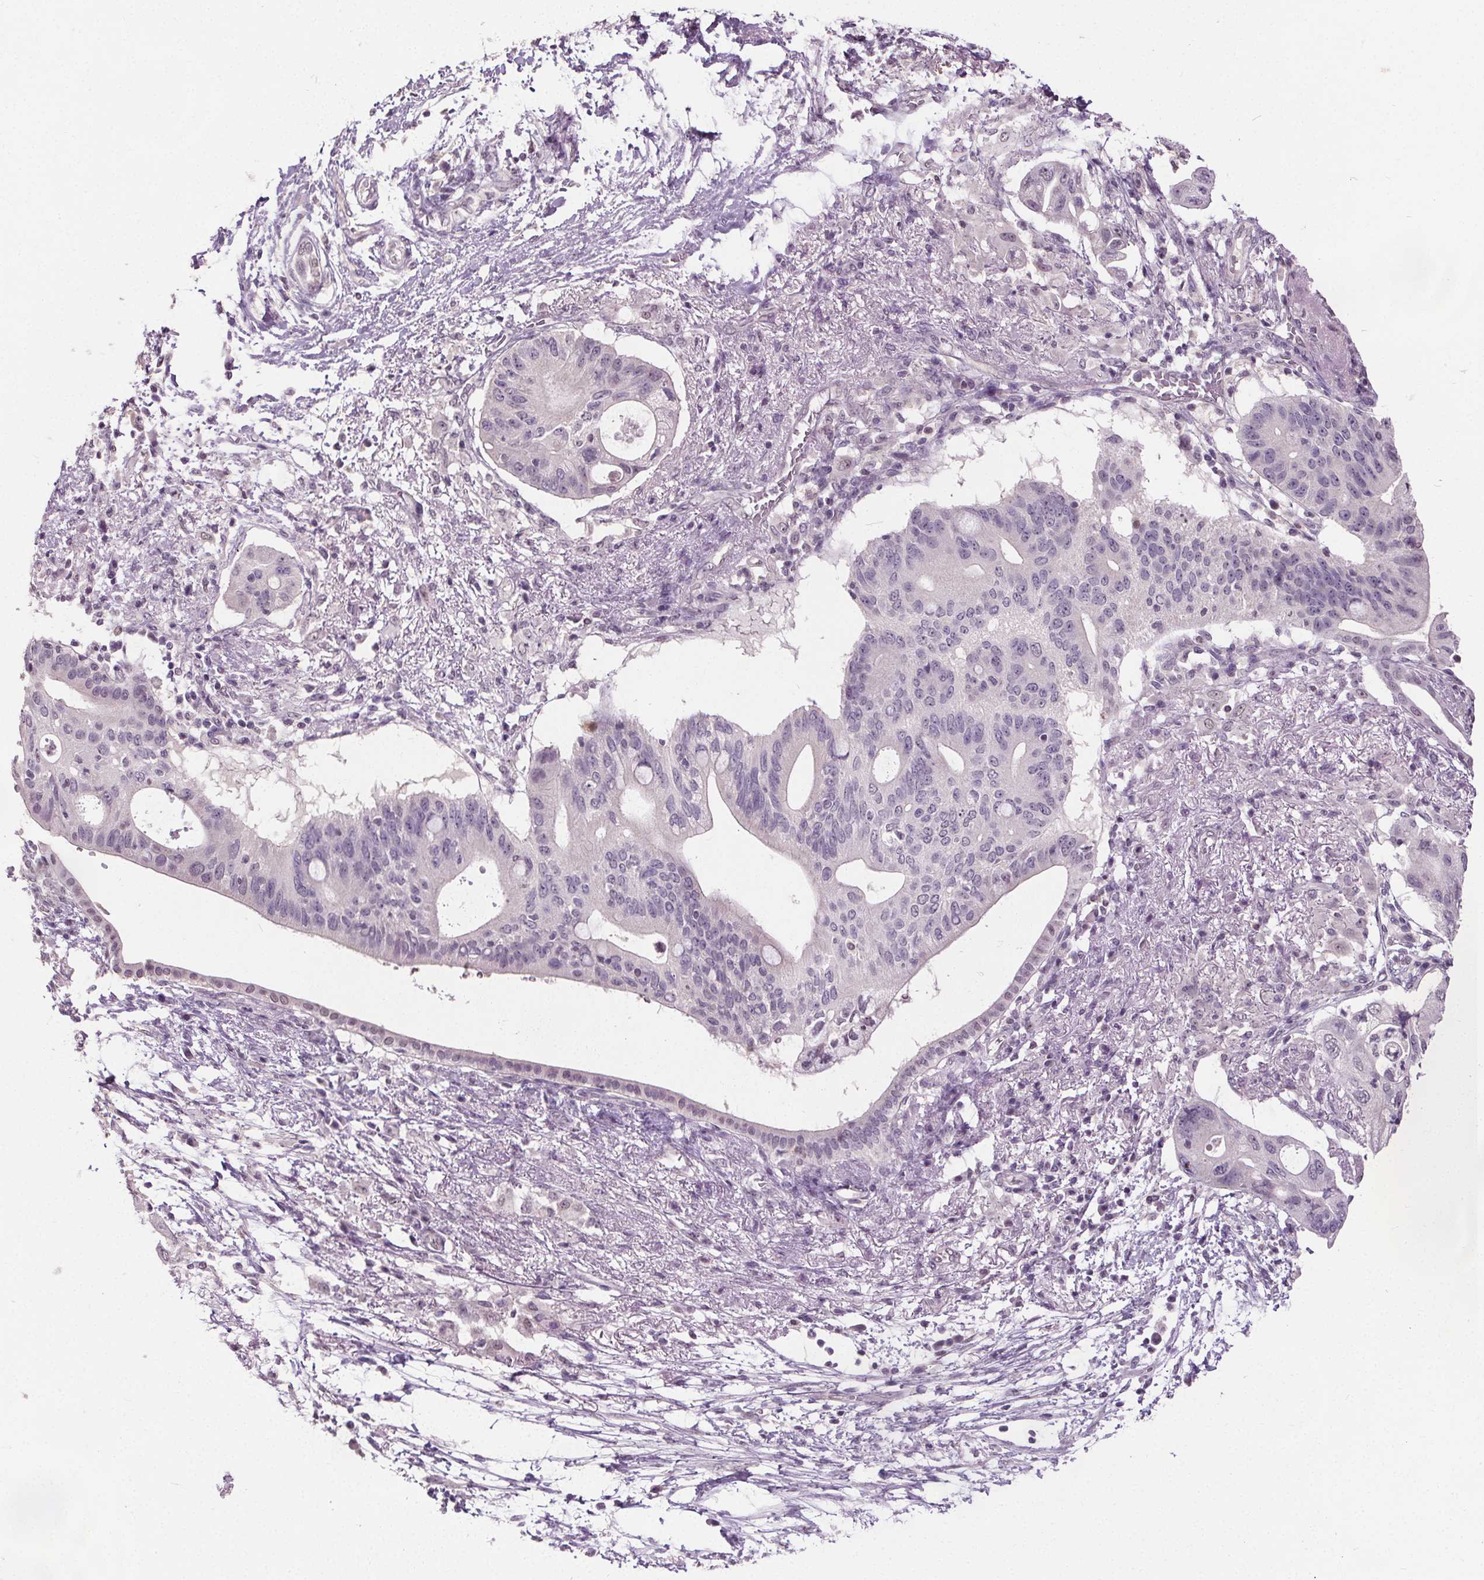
{"staining": {"intensity": "negative", "quantity": "none", "location": "none"}, "tissue": "pancreatic cancer", "cell_type": "Tumor cells", "image_type": "cancer", "snomed": [{"axis": "morphology", "description": "Adenocarcinoma, NOS"}, {"axis": "topography", "description": "Pancreas"}], "caption": "Immunohistochemical staining of adenocarcinoma (pancreatic) shows no significant positivity in tumor cells. (Brightfield microscopy of DAB immunohistochemistry (IHC) at high magnification).", "gene": "SLC2A9", "patient": {"sex": "female", "age": 72}}